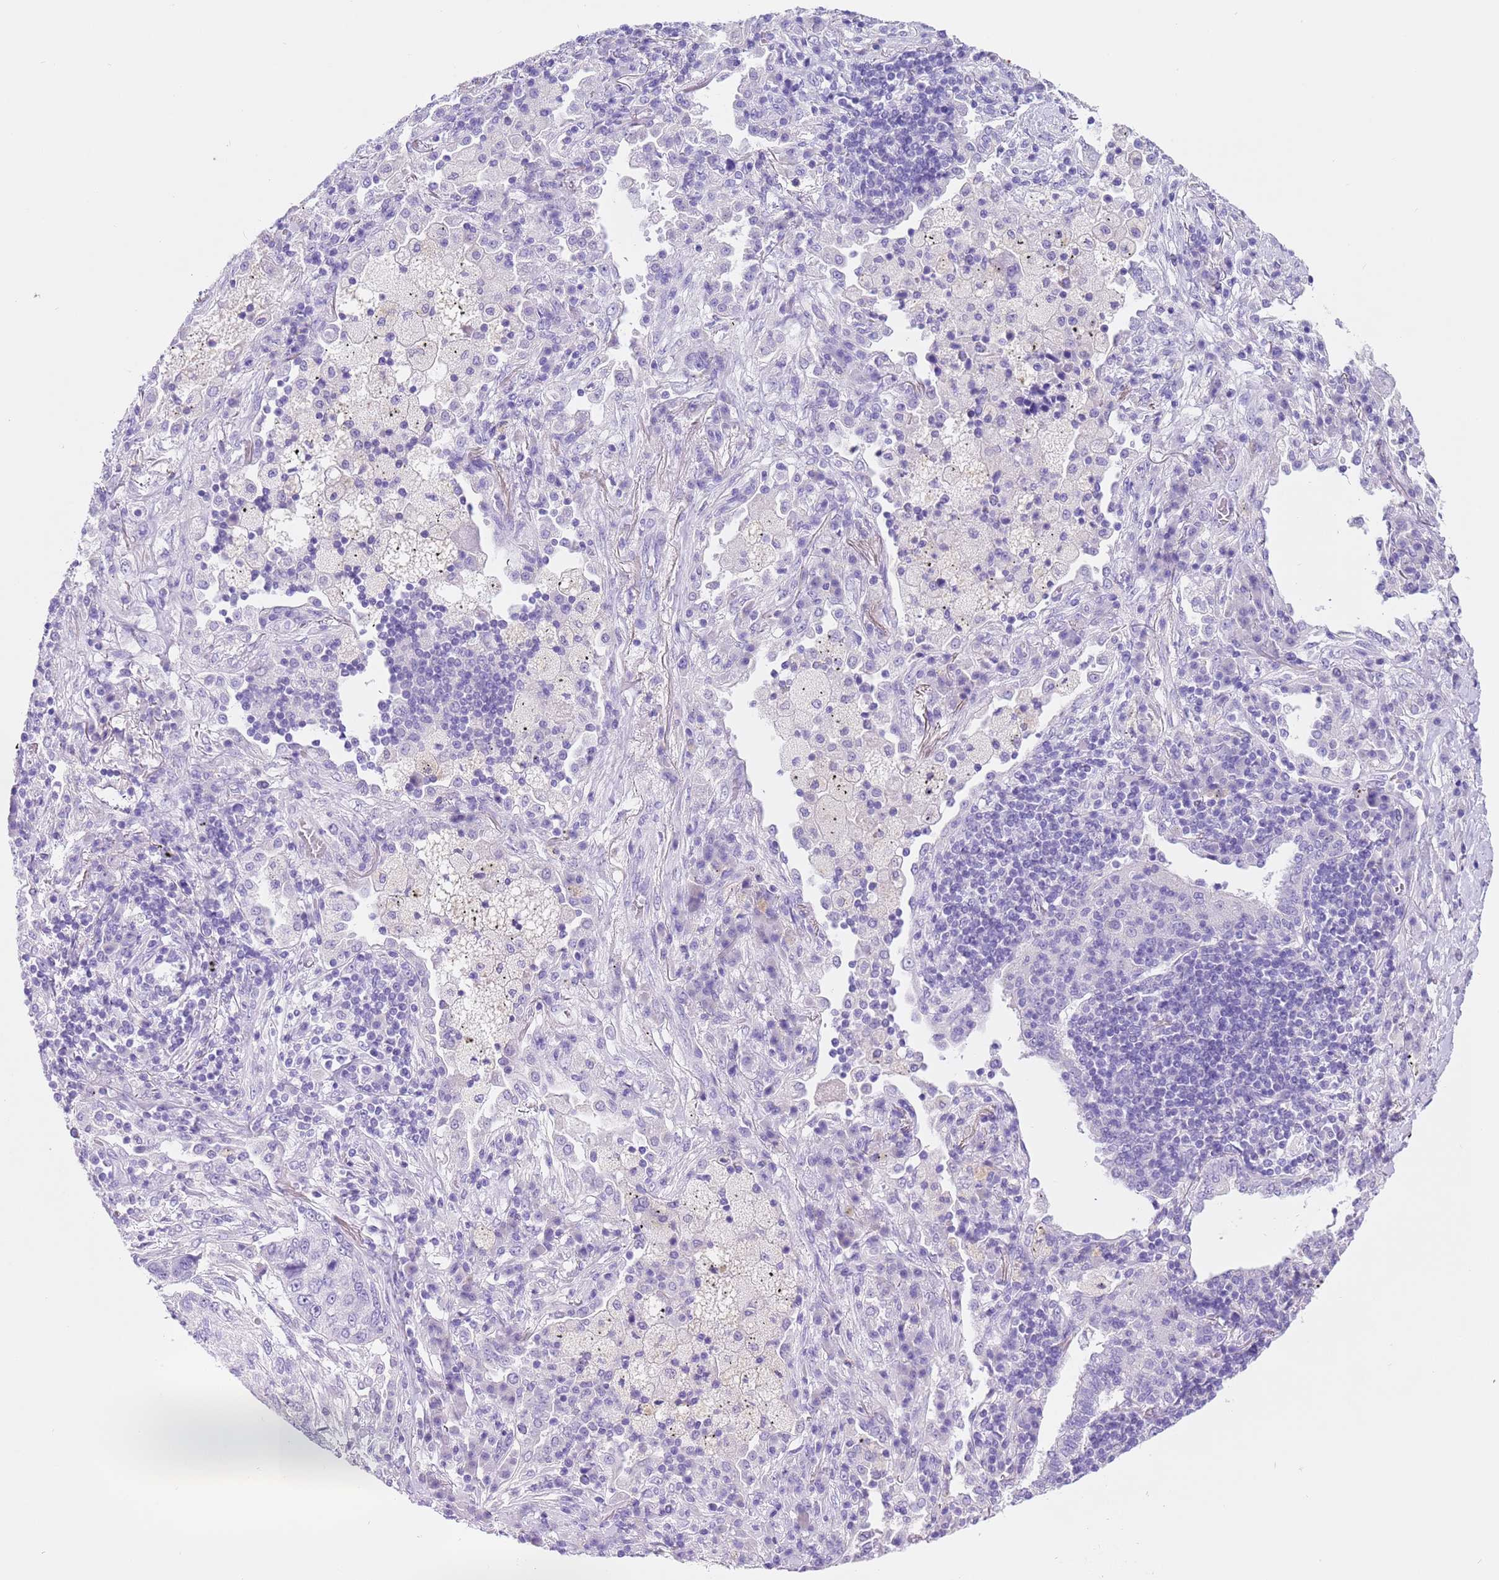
{"staining": {"intensity": "negative", "quantity": "none", "location": "none"}, "tissue": "lung cancer", "cell_type": "Tumor cells", "image_type": "cancer", "snomed": [{"axis": "morphology", "description": "Squamous cell carcinoma, NOS"}, {"axis": "topography", "description": "Lung"}], "caption": "An immunohistochemistry micrograph of lung squamous cell carcinoma is shown. There is no staining in tumor cells of lung squamous cell carcinoma.", "gene": "CPB1", "patient": {"sex": "female", "age": 63}}